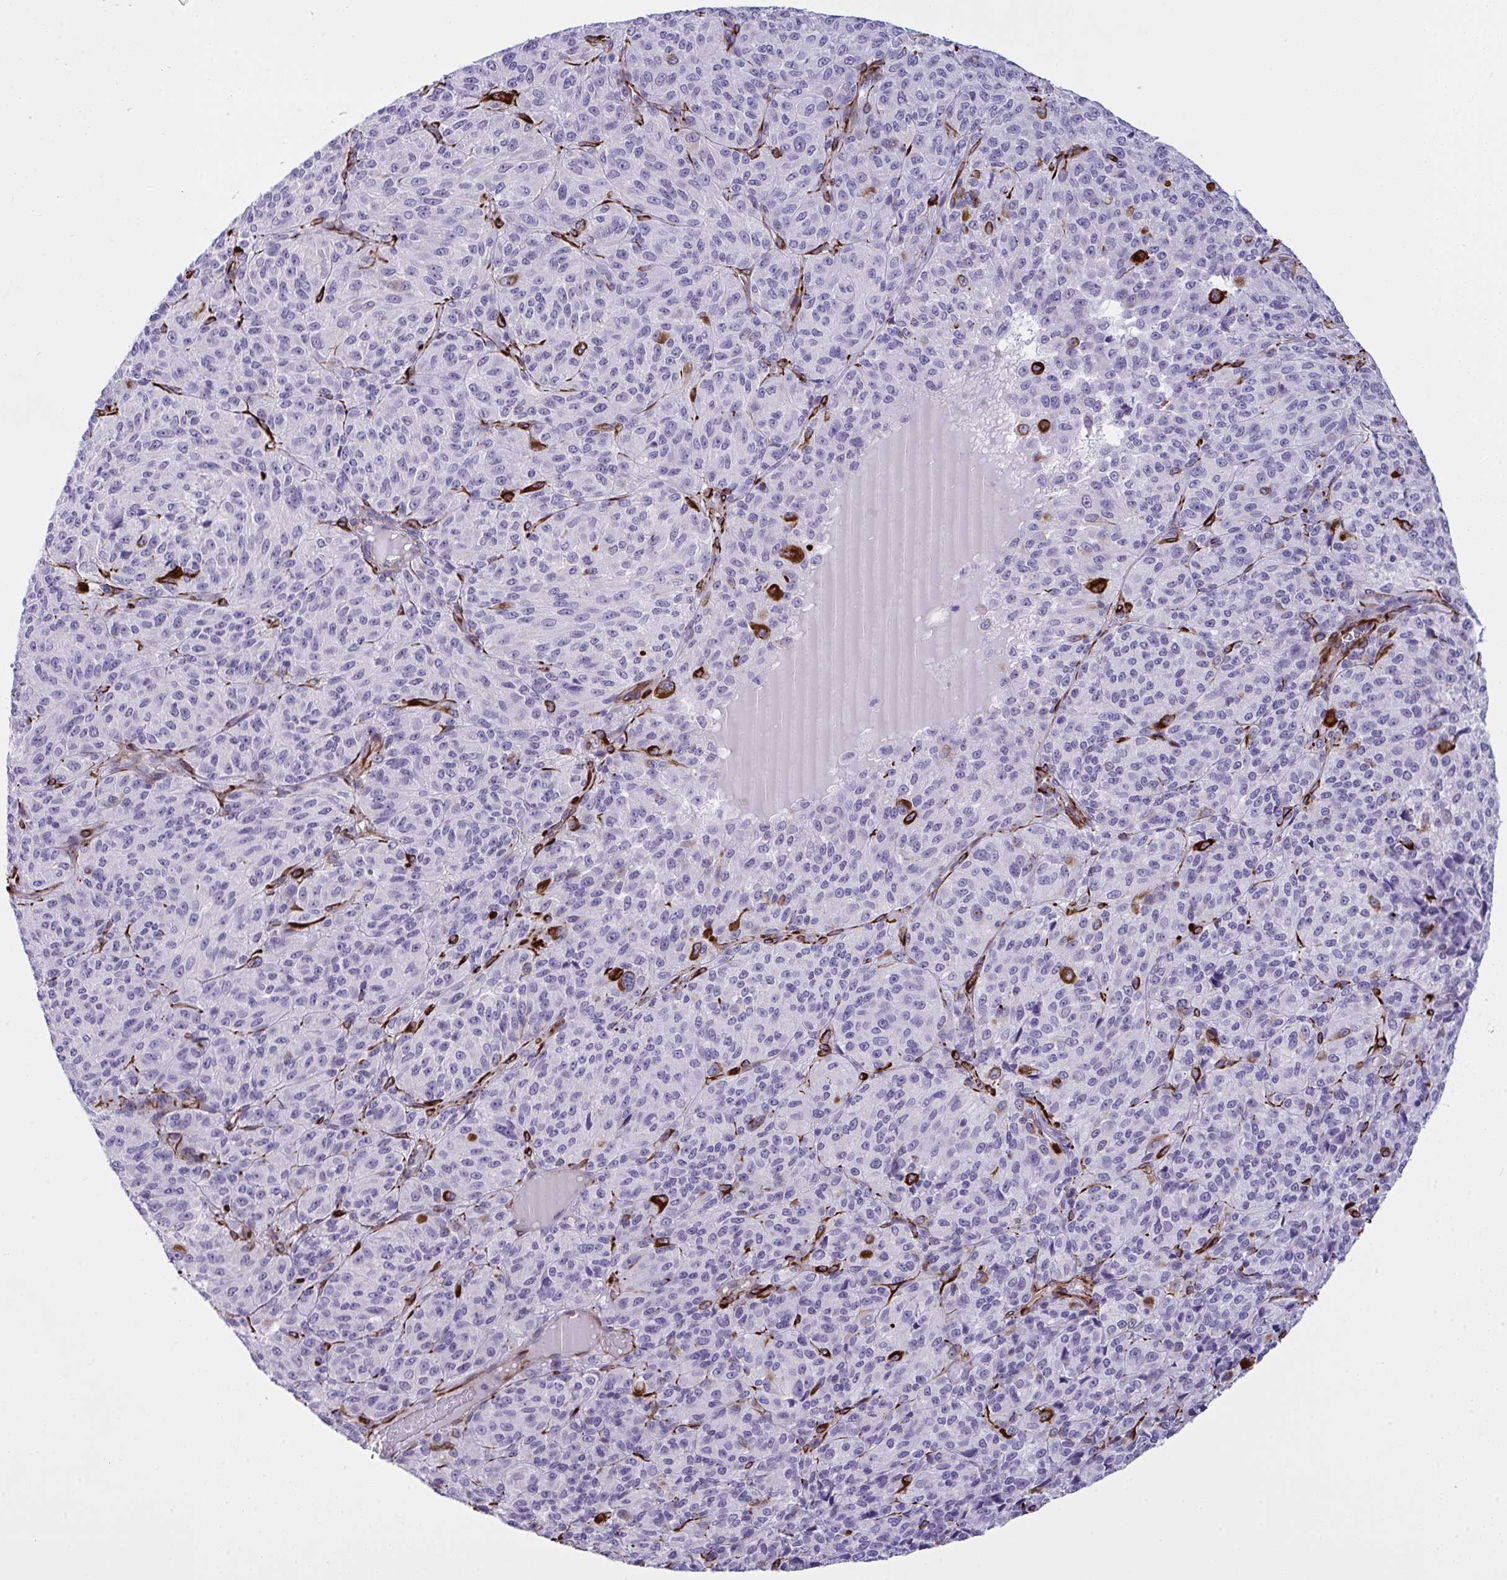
{"staining": {"intensity": "negative", "quantity": "none", "location": "none"}, "tissue": "melanoma", "cell_type": "Tumor cells", "image_type": "cancer", "snomed": [{"axis": "morphology", "description": "Malignant melanoma, Metastatic site"}, {"axis": "topography", "description": "Brain"}], "caption": "The IHC photomicrograph has no significant staining in tumor cells of melanoma tissue.", "gene": "SLC35B1", "patient": {"sex": "female", "age": 56}}